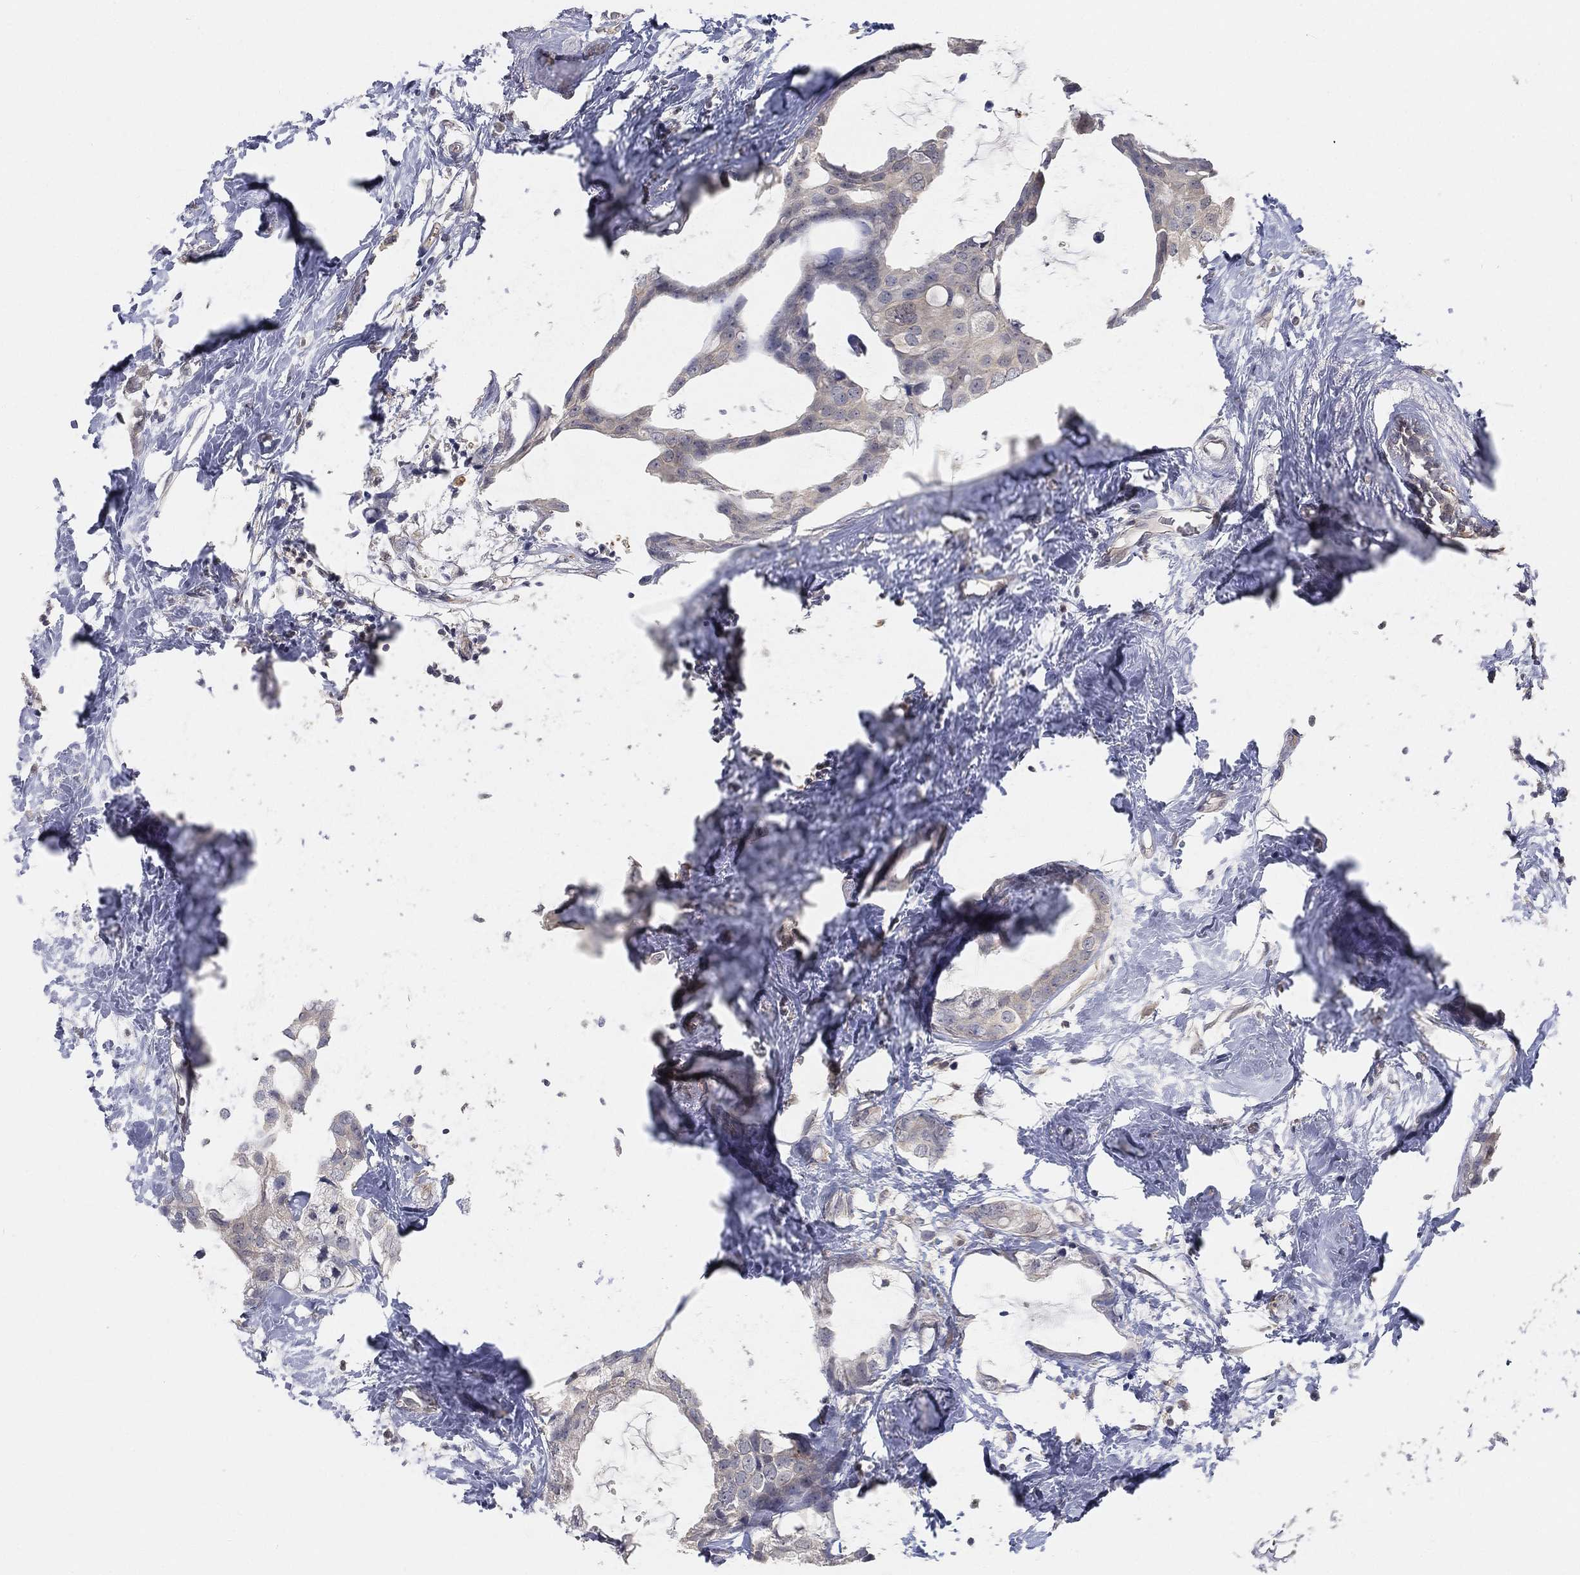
{"staining": {"intensity": "negative", "quantity": "none", "location": "none"}, "tissue": "breast cancer", "cell_type": "Tumor cells", "image_type": "cancer", "snomed": [{"axis": "morphology", "description": "Duct carcinoma"}, {"axis": "topography", "description": "Breast"}], "caption": "DAB immunohistochemical staining of human breast cancer exhibits no significant staining in tumor cells.", "gene": "MAPK1", "patient": {"sex": "female", "age": 45}}